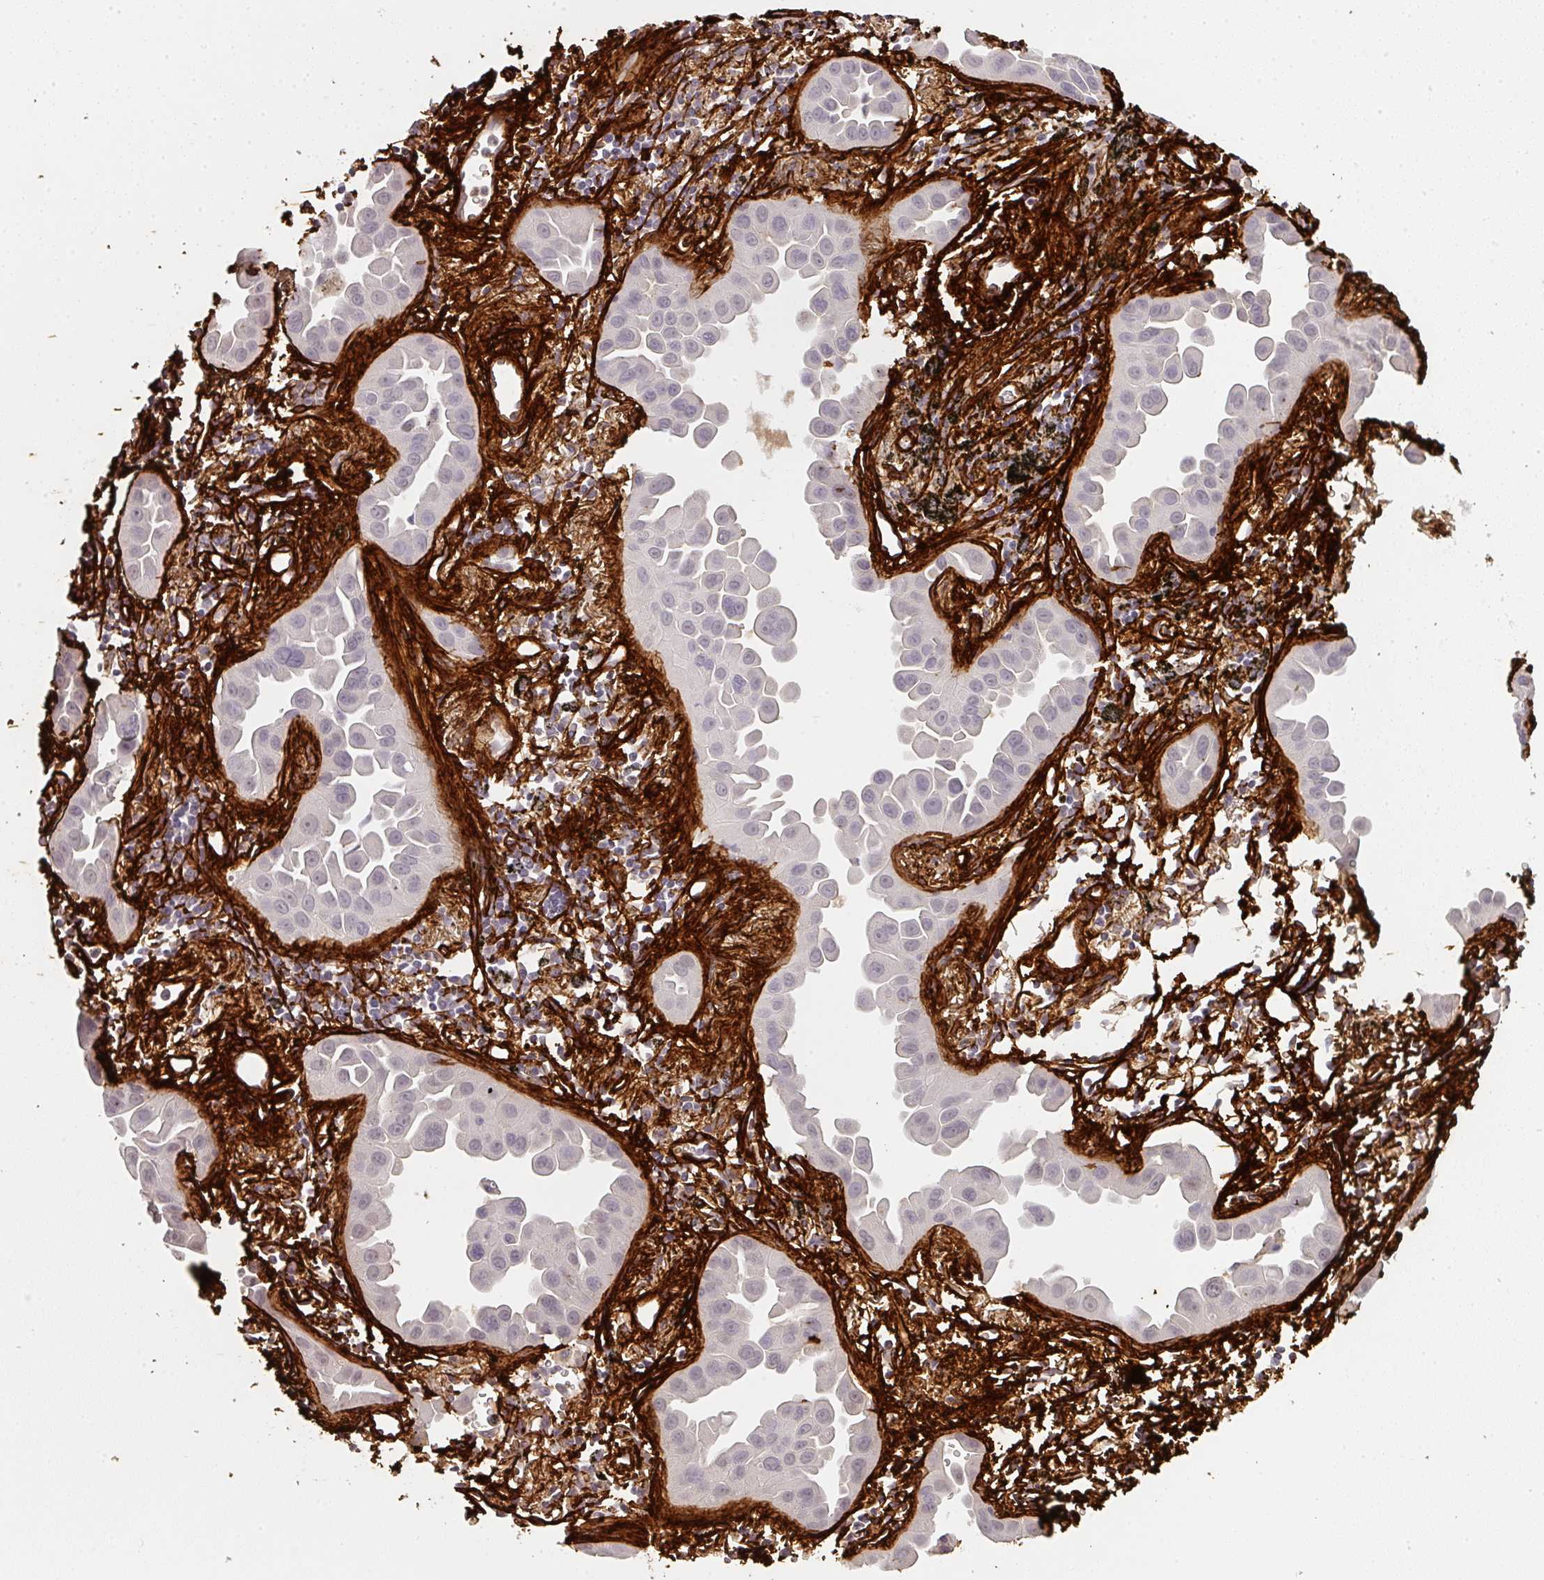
{"staining": {"intensity": "negative", "quantity": "none", "location": "none"}, "tissue": "lung cancer", "cell_type": "Tumor cells", "image_type": "cancer", "snomed": [{"axis": "morphology", "description": "Adenocarcinoma, NOS"}, {"axis": "topography", "description": "Lung"}], "caption": "An IHC photomicrograph of lung adenocarcinoma is shown. There is no staining in tumor cells of lung adenocarcinoma. Brightfield microscopy of immunohistochemistry (IHC) stained with DAB (3,3'-diaminobenzidine) (brown) and hematoxylin (blue), captured at high magnification.", "gene": "COL3A1", "patient": {"sex": "male", "age": 68}}